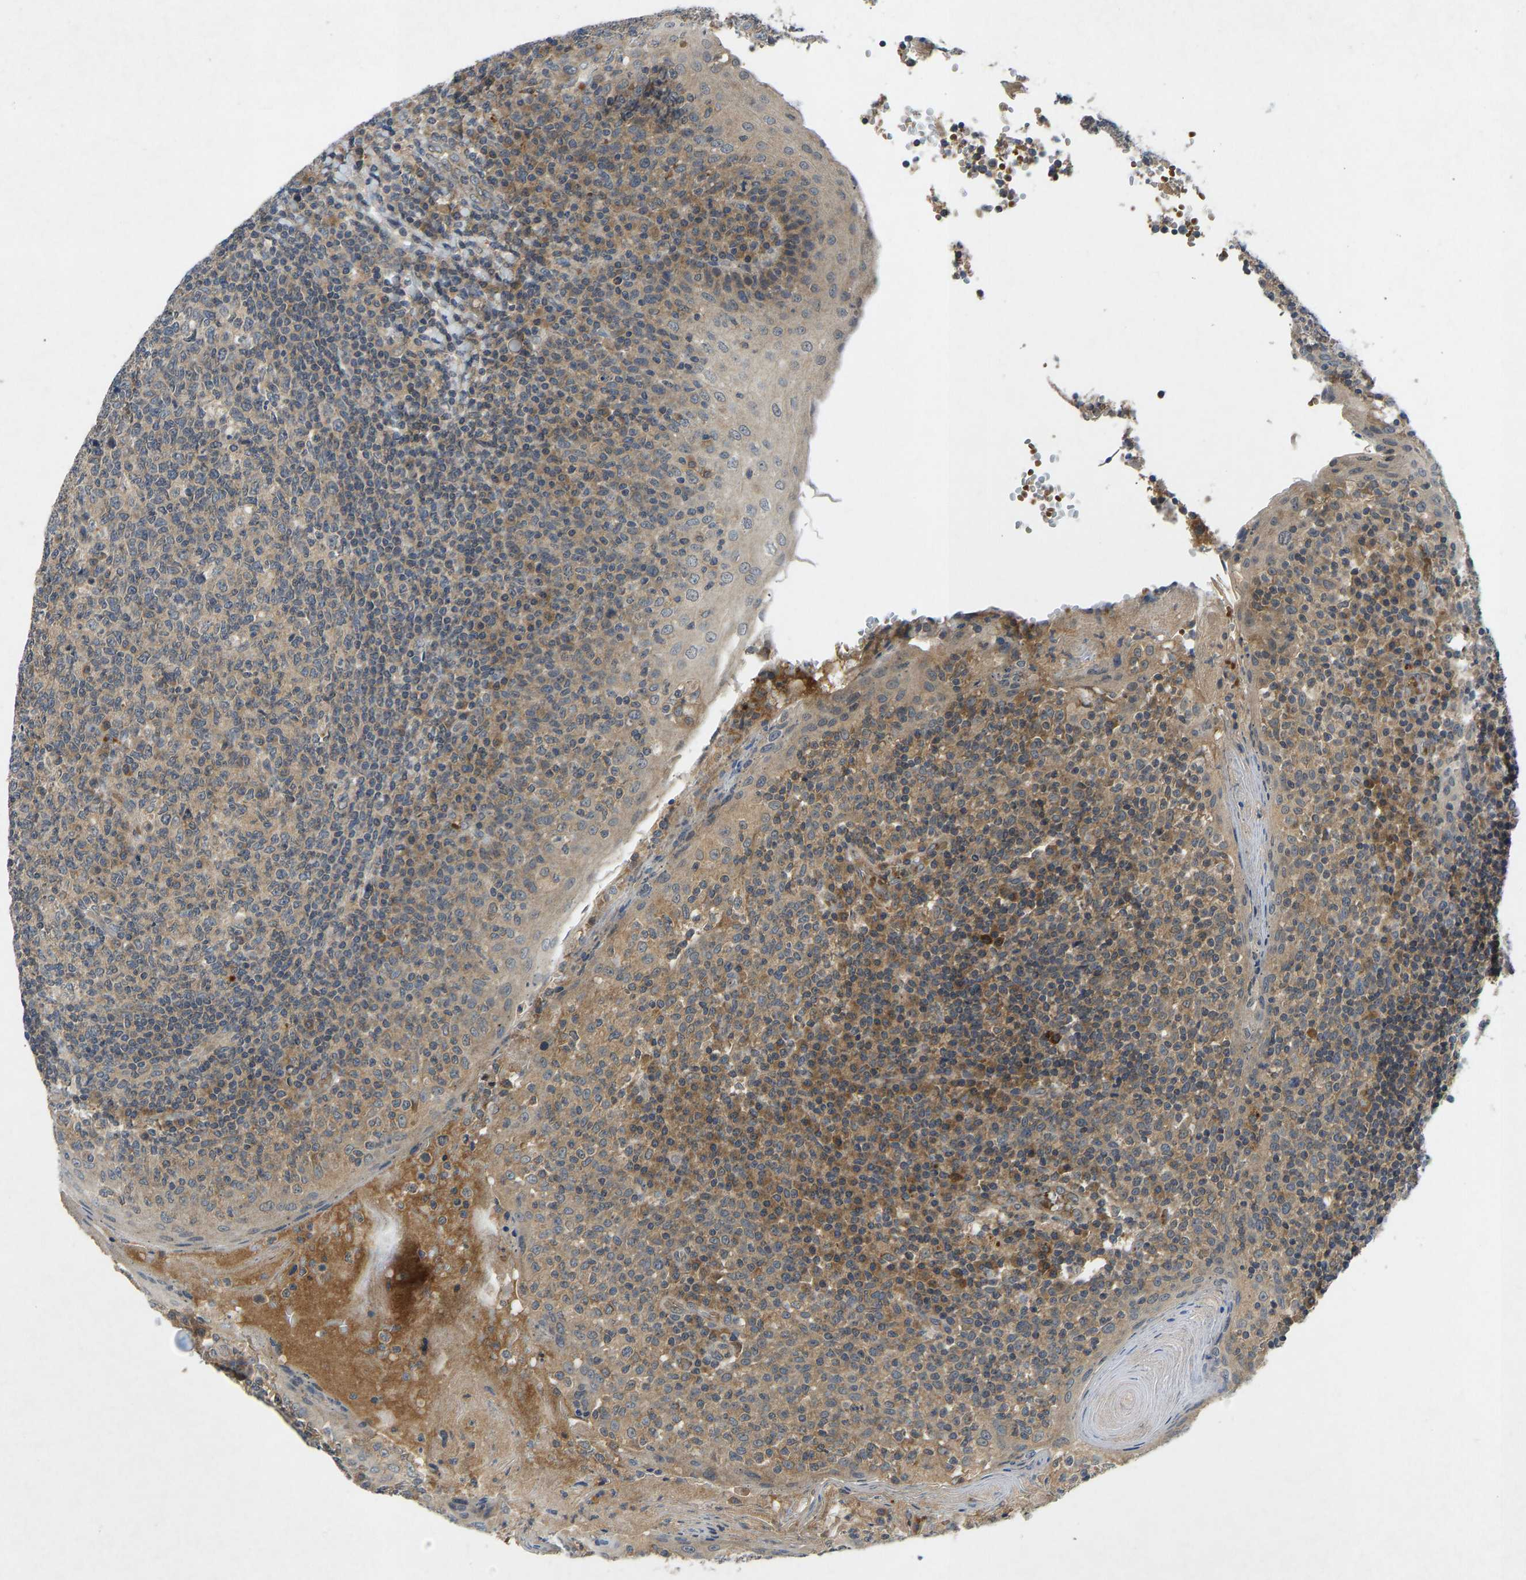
{"staining": {"intensity": "moderate", "quantity": ">75%", "location": "cytoplasmic/membranous"}, "tissue": "tonsil", "cell_type": "Germinal center cells", "image_type": "normal", "snomed": [{"axis": "morphology", "description": "Normal tissue, NOS"}, {"axis": "topography", "description": "Tonsil"}], "caption": "Moderate cytoplasmic/membranous staining is identified in approximately >75% of germinal center cells in unremarkable tonsil.", "gene": "PDE7A", "patient": {"sex": "female", "age": 19}}